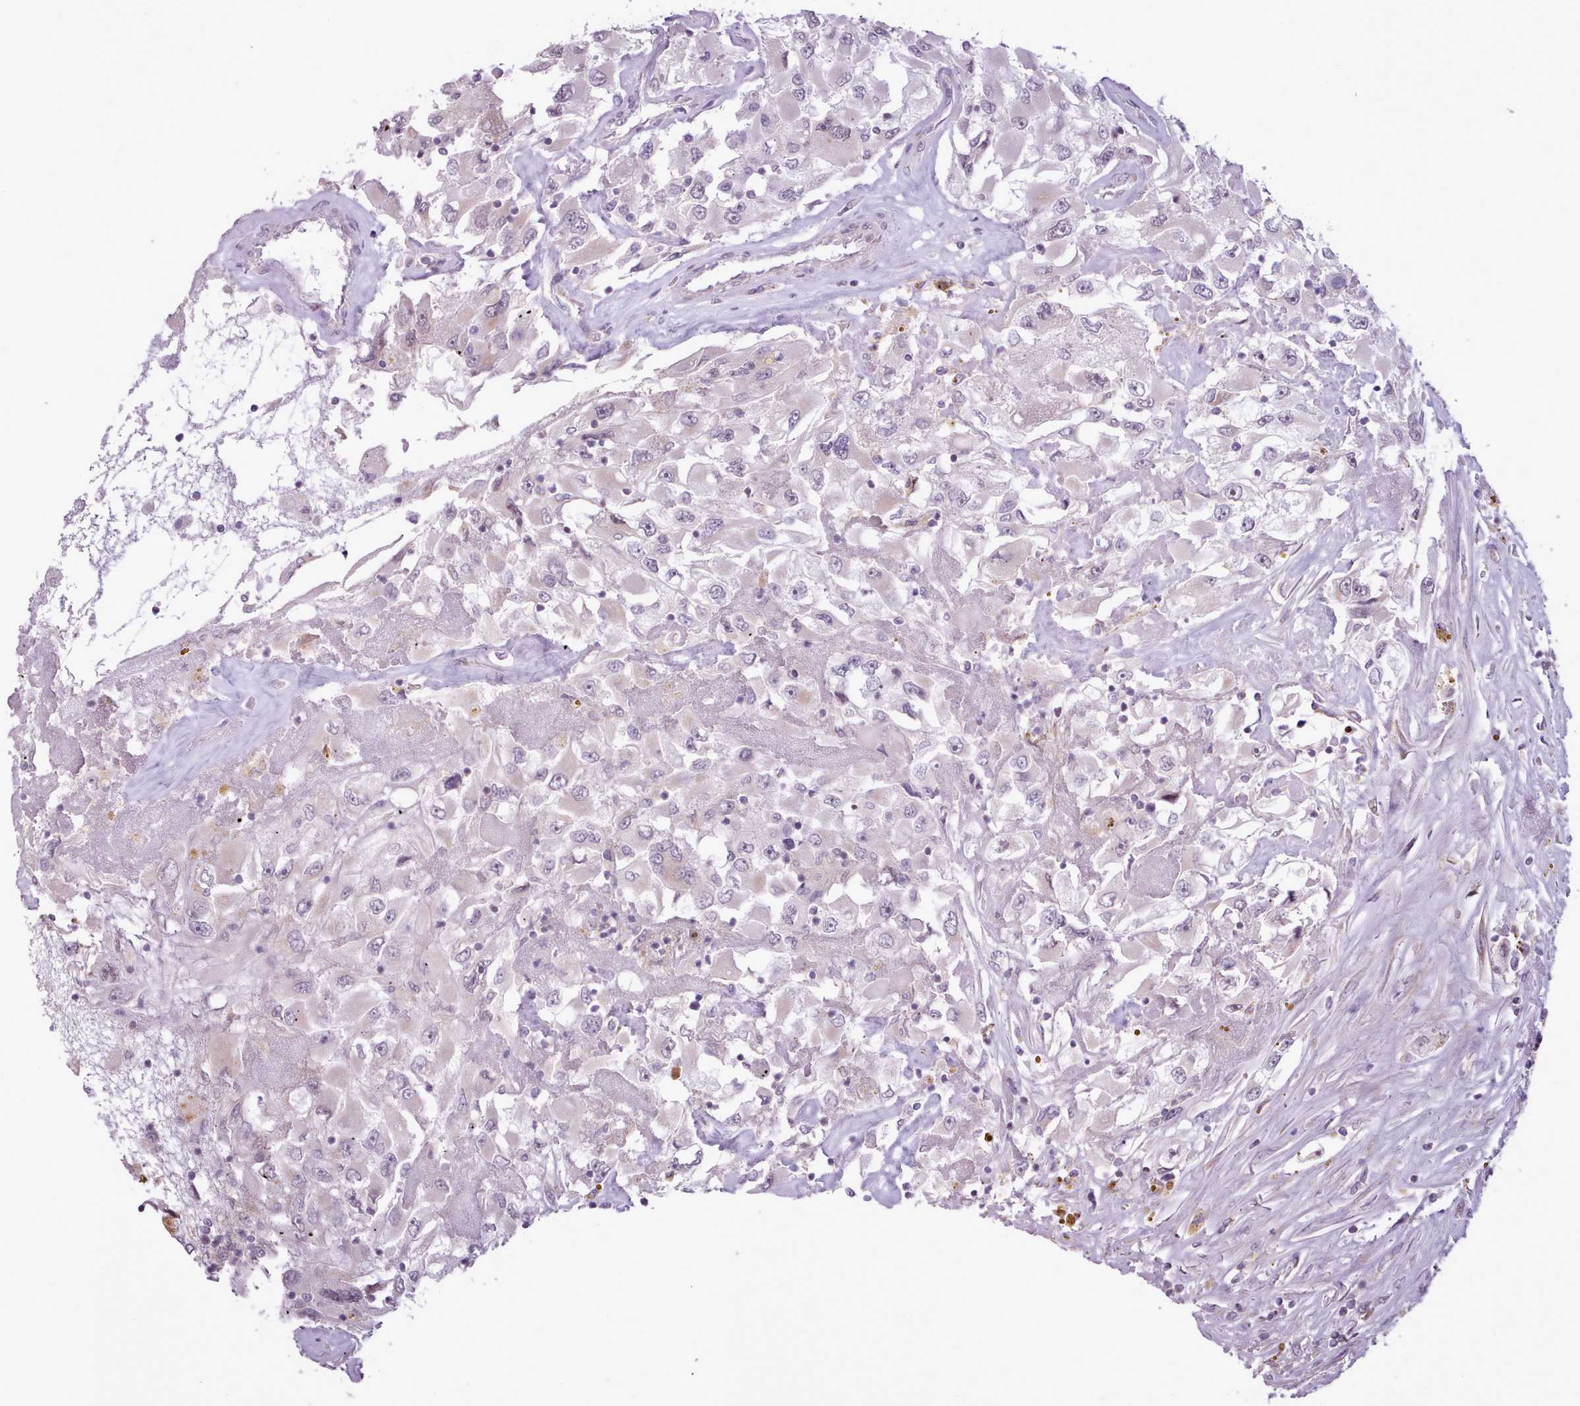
{"staining": {"intensity": "negative", "quantity": "none", "location": "none"}, "tissue": "renal cancer", "cell_type": "Tumor cells", "image_type": "cancer", "snomed": [{"axis": "morphology", "description": "Adenocarcinoma, NOS"}, {"axis": "topography", "description": "Kidney"}], "caption": "Immunohistochemistry photomicrograph of neoplastic tissue: human adenocarcinoma (renal) stained with DAB displays no significant protein positivity in tumor cells.", "gene": "LIN7C", "patient": {"sex": "female", "age": 52}}